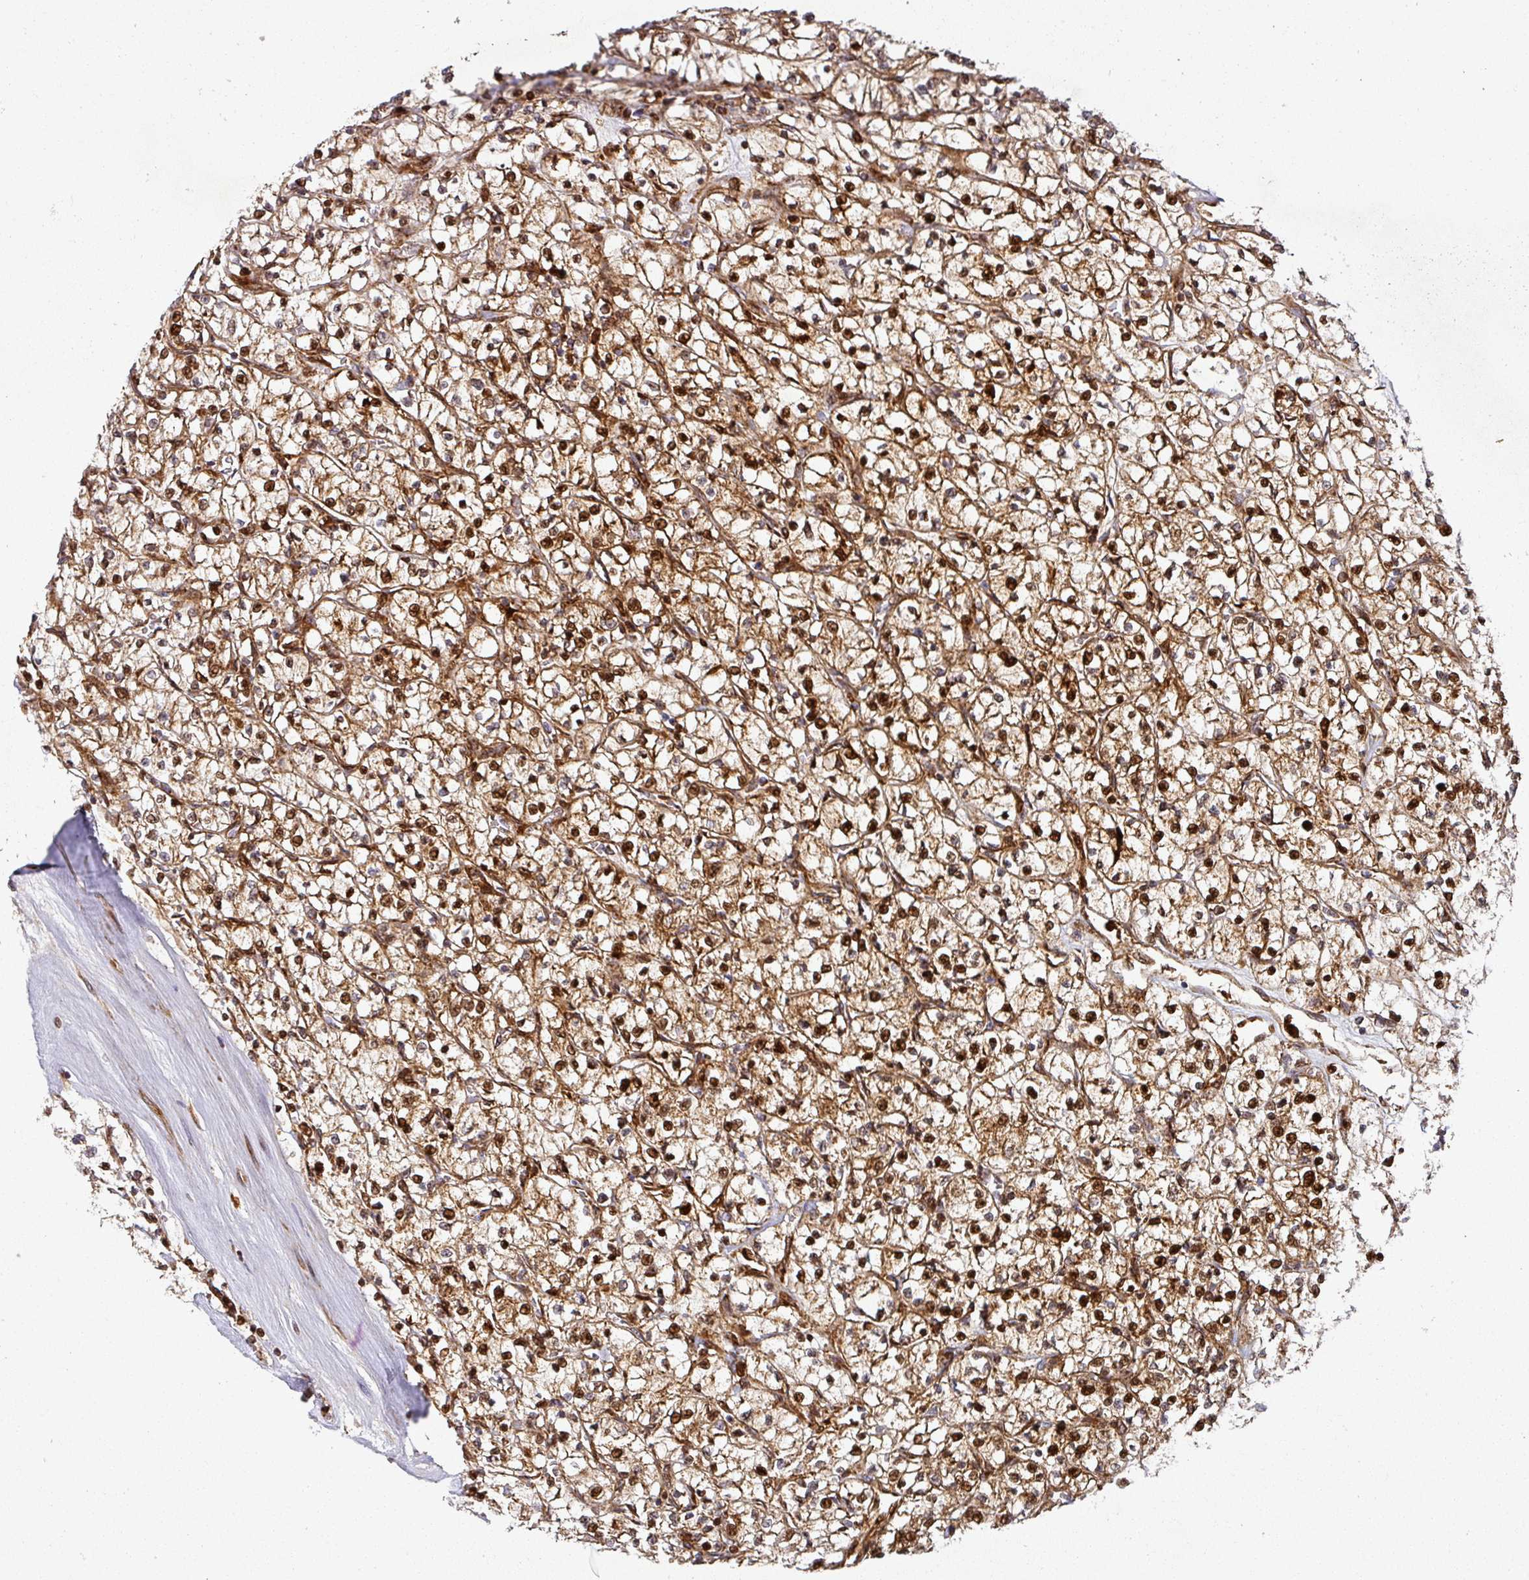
{"staining": {"intensity": "strong", "quantity": ">75%", "location": "cytoplasmic/membranous,nuclear"}, "tissue": "renal cancer", "cell_type": "Tumor cells", "image_type": "cancer", "snomed": [{"axis": "morphology", "description": "Adenocarcinoma, NOS"}, {"axis": "topography", "description": "Kidney"}], "caption": "The image demonstrates staining of renal cancer, revealing strong cytoplasmic/membranous and nuclear protein expression (brown color) within tumor cells.", "gene": "GPD2", "patient": {"sex": "female", "age": 64}}